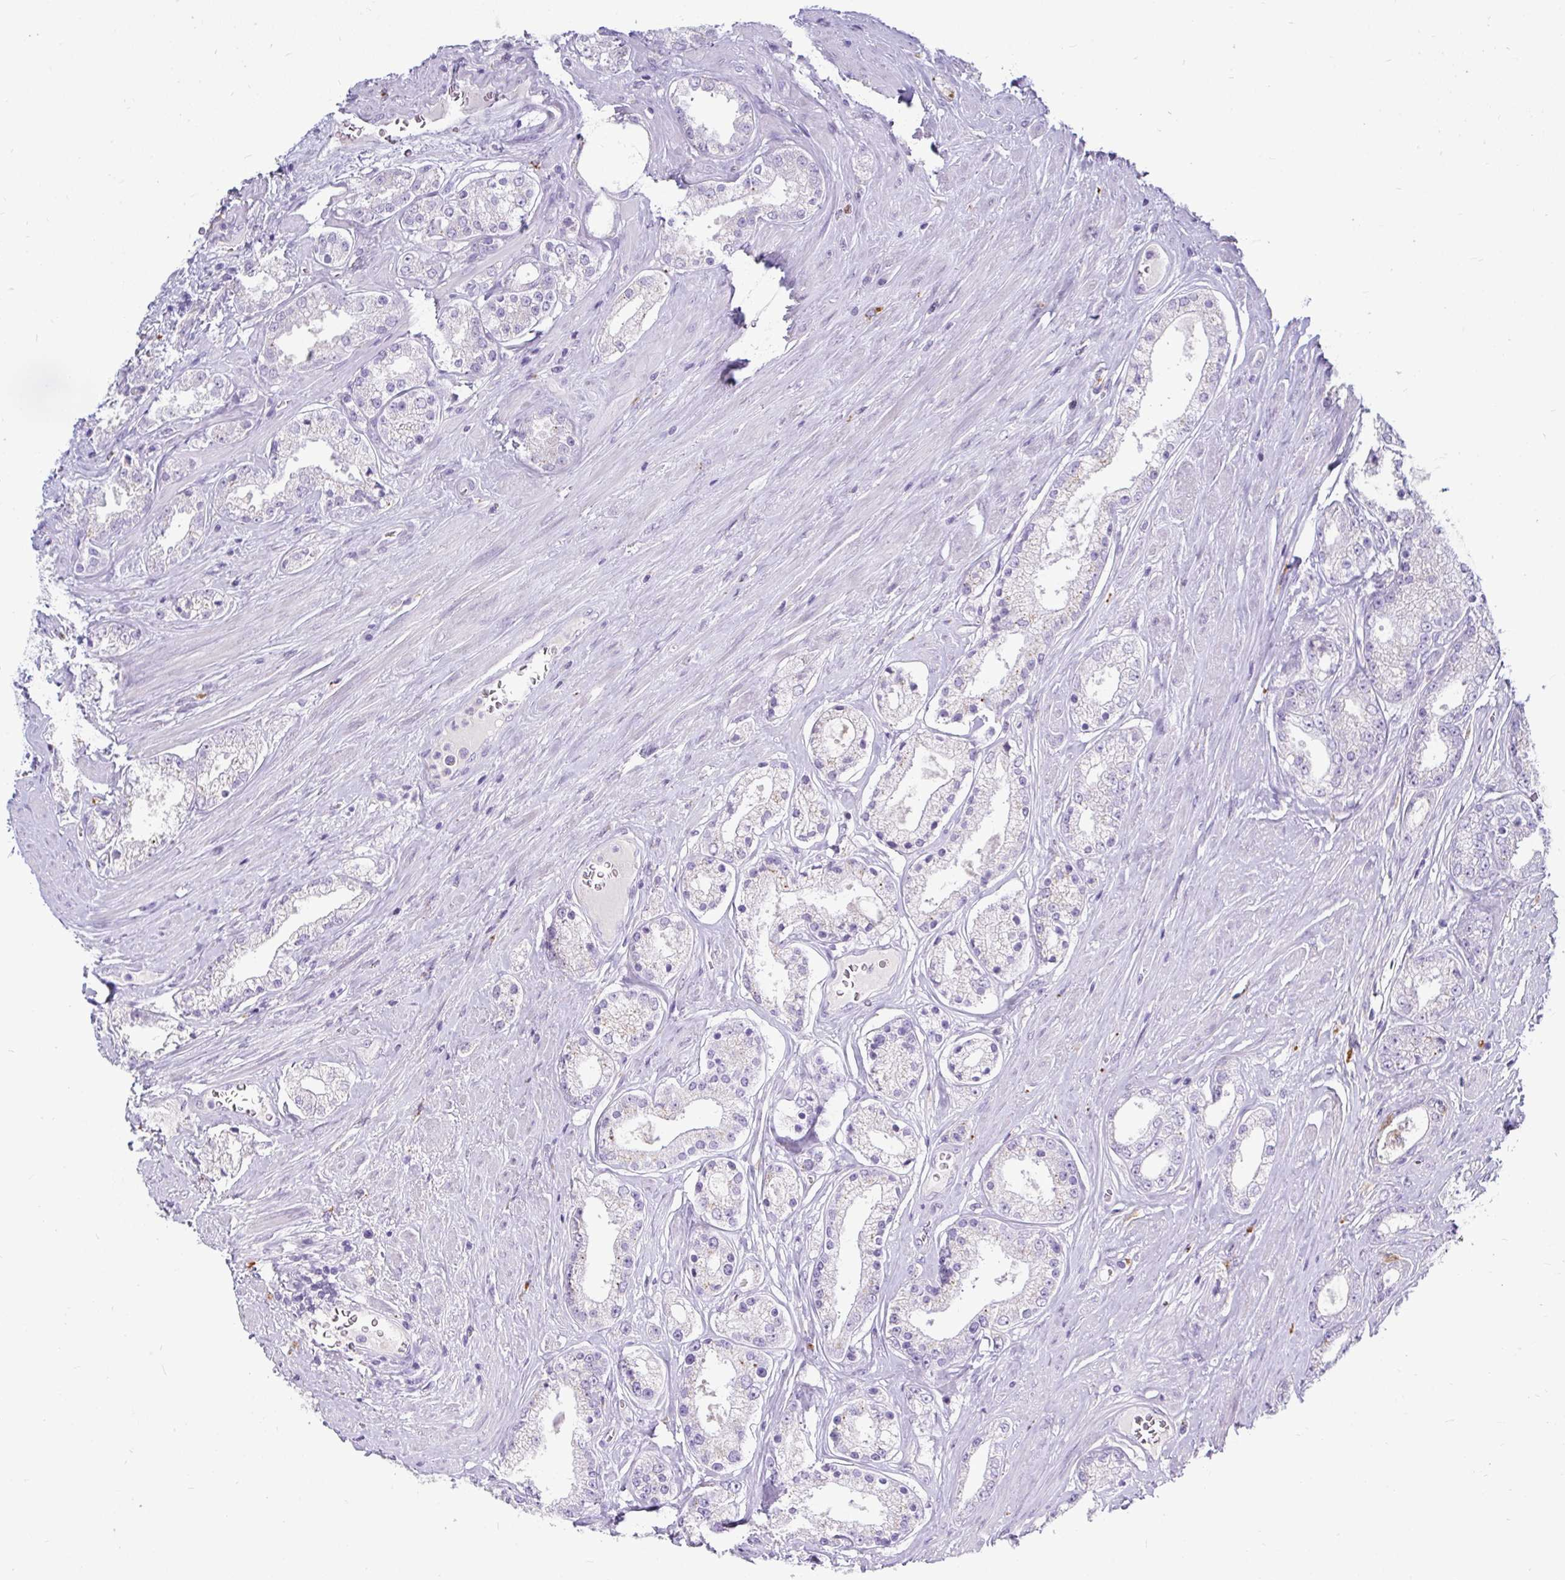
{"staining": {"intensity": "negative", "quantity": "none", "location": "none"}, "tissue": "prostate cancer", "cell_type": "Tumor cells", "image_type": "cancer", "snomed": [{"axis": "morphology", "description": "Adenocarcinoma, High grade"}, {"axis": "topography", "description": "Prostate"}], "caption": "The micrograph demonstrates no staining of tumor cells in adenocarcinoma (high-grade) (prostate).", "gene": "CTSZ", "patient": {"sex": "male", "age": 66}}